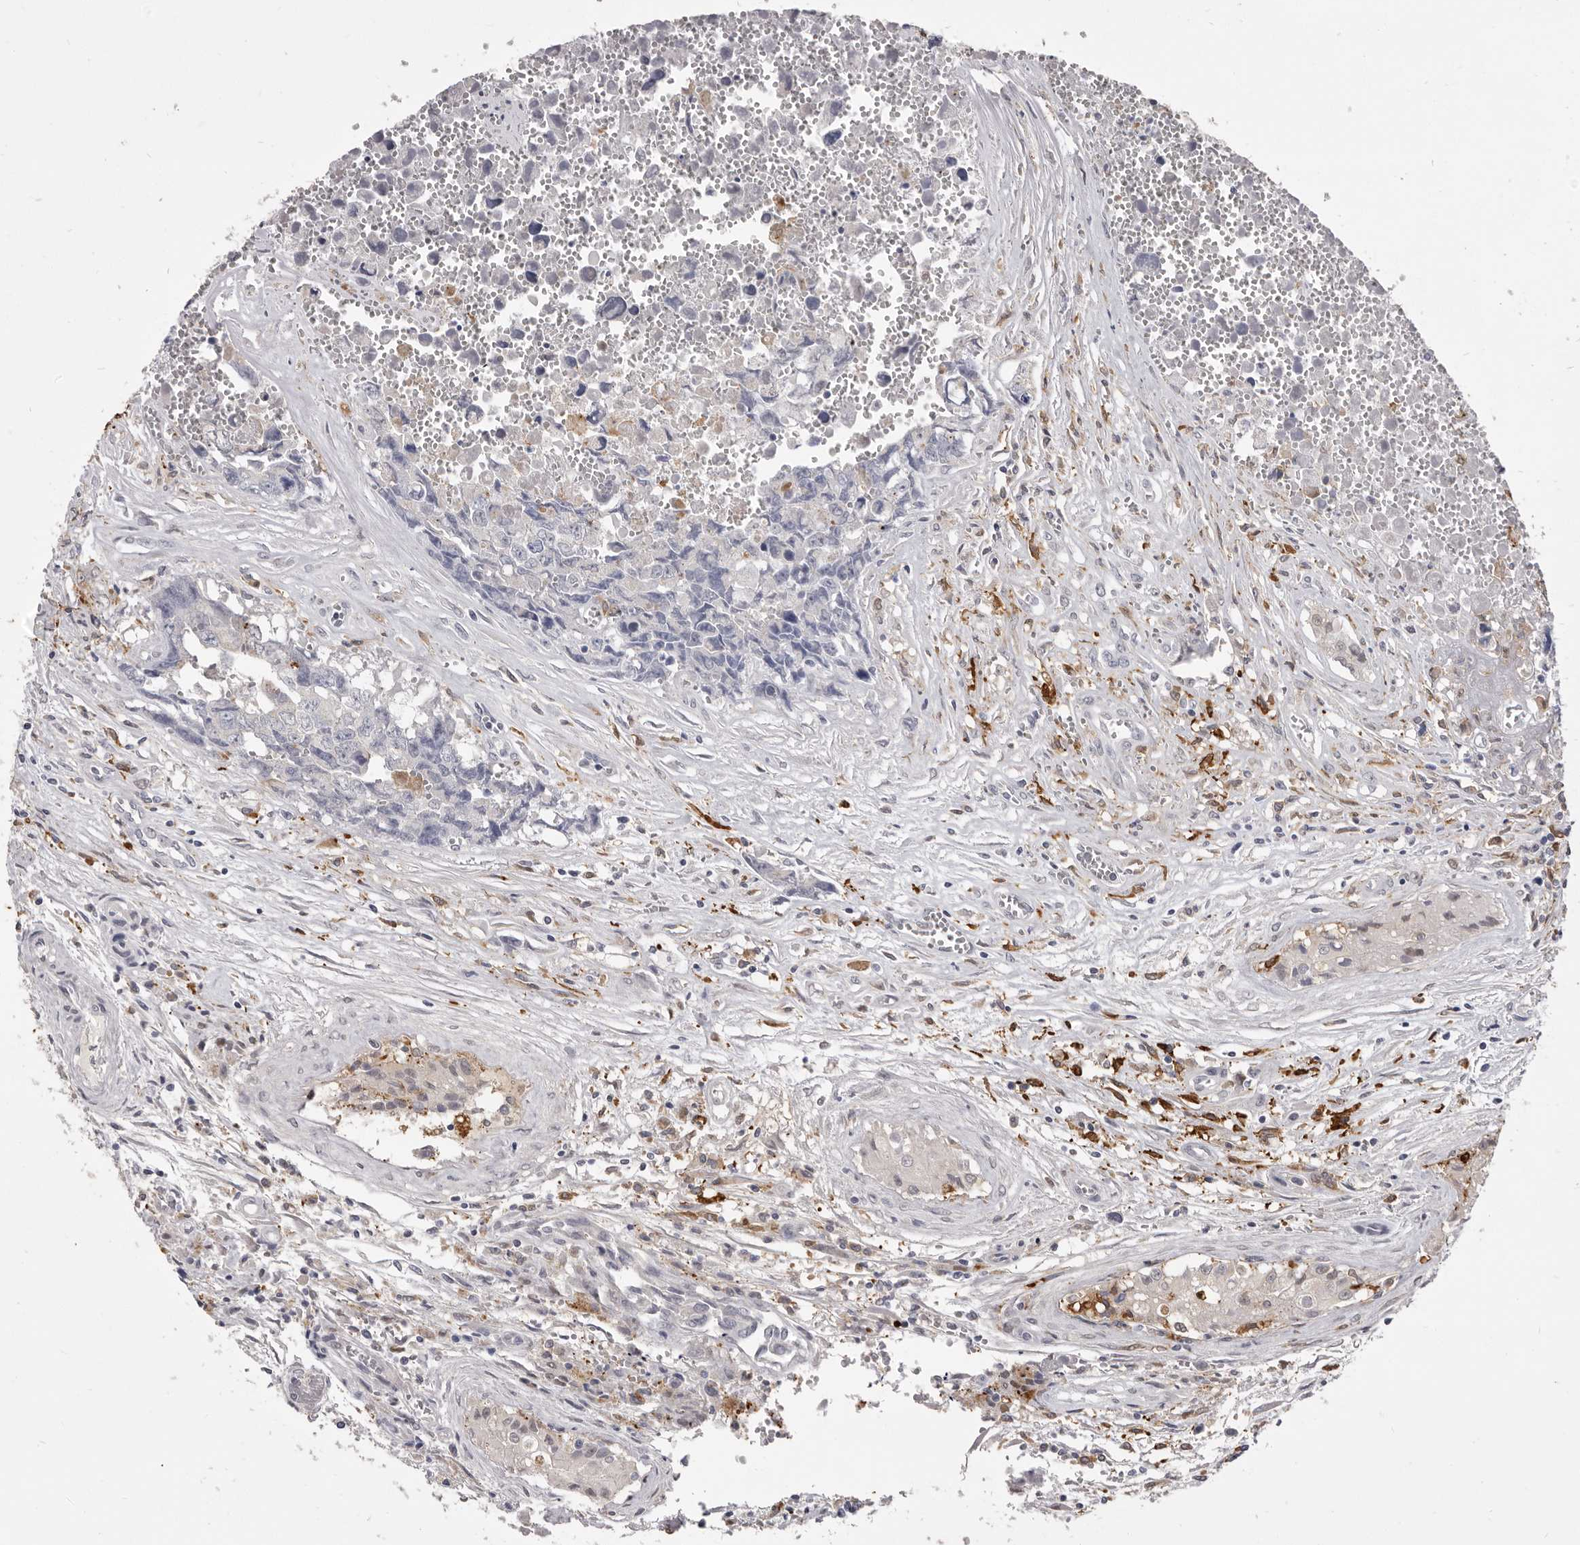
{"staining": {"intensity": "negative", "quantity": "none", "location": "none"}, "tissue": "testis cancer", "cell_type": "Tumor cells", "image_type": "cancer", "snomed": [{"axis": "morphology", "description": "Carcinoma, Embryonal, NOS"}, {"axis": "topography", "description": "Testis"}], "caption": "Testis cancer (embryonal carcinoma) stained for a protein using immunohistochemistry reveals no positivity tumor cells.", "gene": "VPS45", "patient": {"sex": "male", "age": 31}}